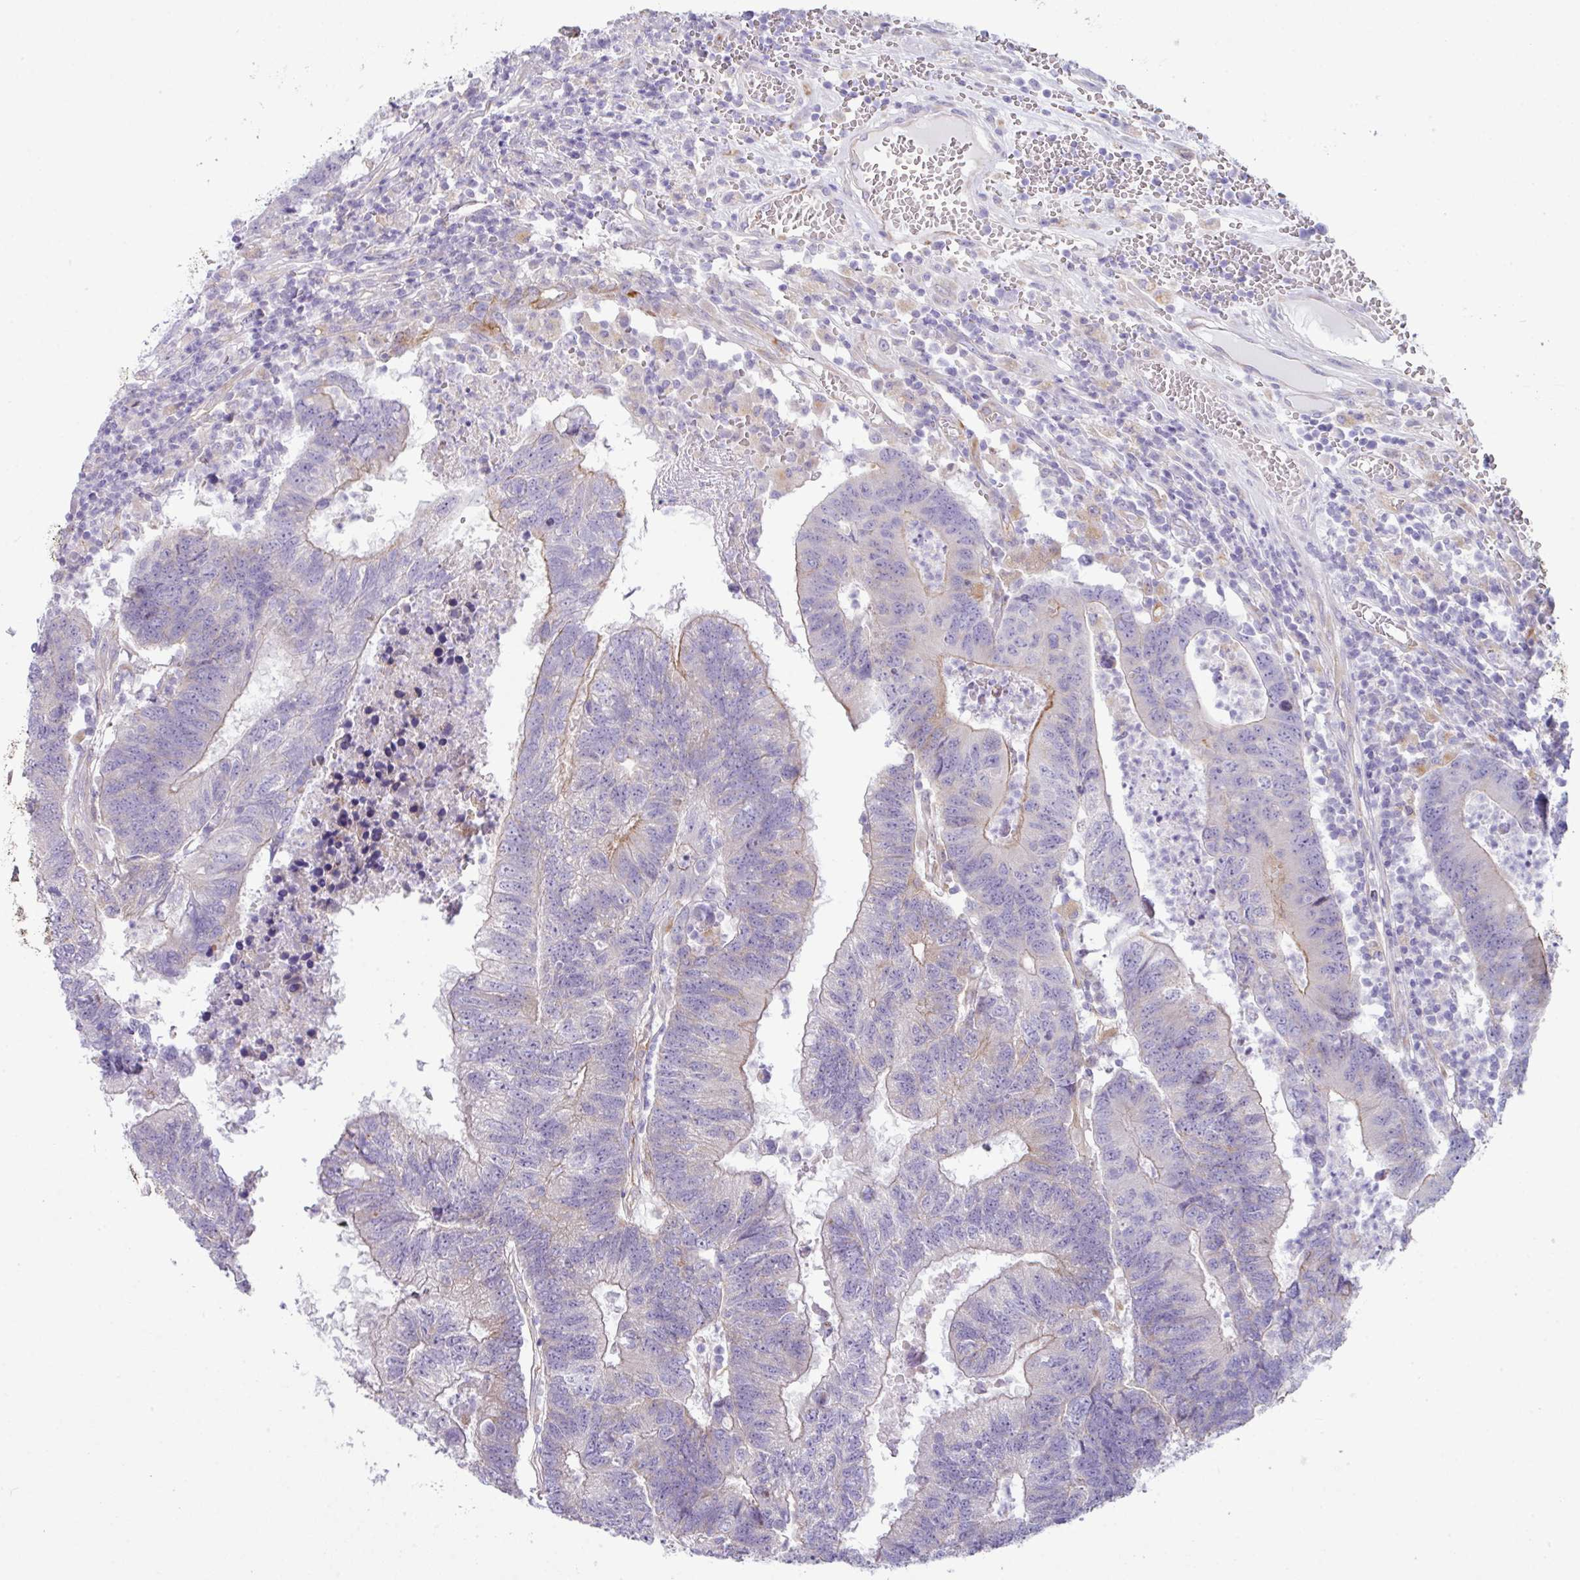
{"staining": {"intensity": "weak", "quantity": "25%-75%", "location": "cytoplasmic/membranous"}, "tissue": "colorectal cancer", "cell_type": "Tumor cells", "image_type": "cancer", "snomed": [{"axis": "morphology", "description": "Adenocarcinoma, NOS"}, {"axis": "topography", "description": "Colon"}], "caption": "A brown stain labels weak cytoplasmic/membranous staining of a protein in human colorectal cancer (adenocarcinoma) tumor cells. (Stains: DAB (3,3'-diaminobenzidine) in brown, nuclei in blue, Microscopy: brightfield microscopy at high magnification).", "gene": "ABCC5", "patient": {"sex": "female", "age": 48}}